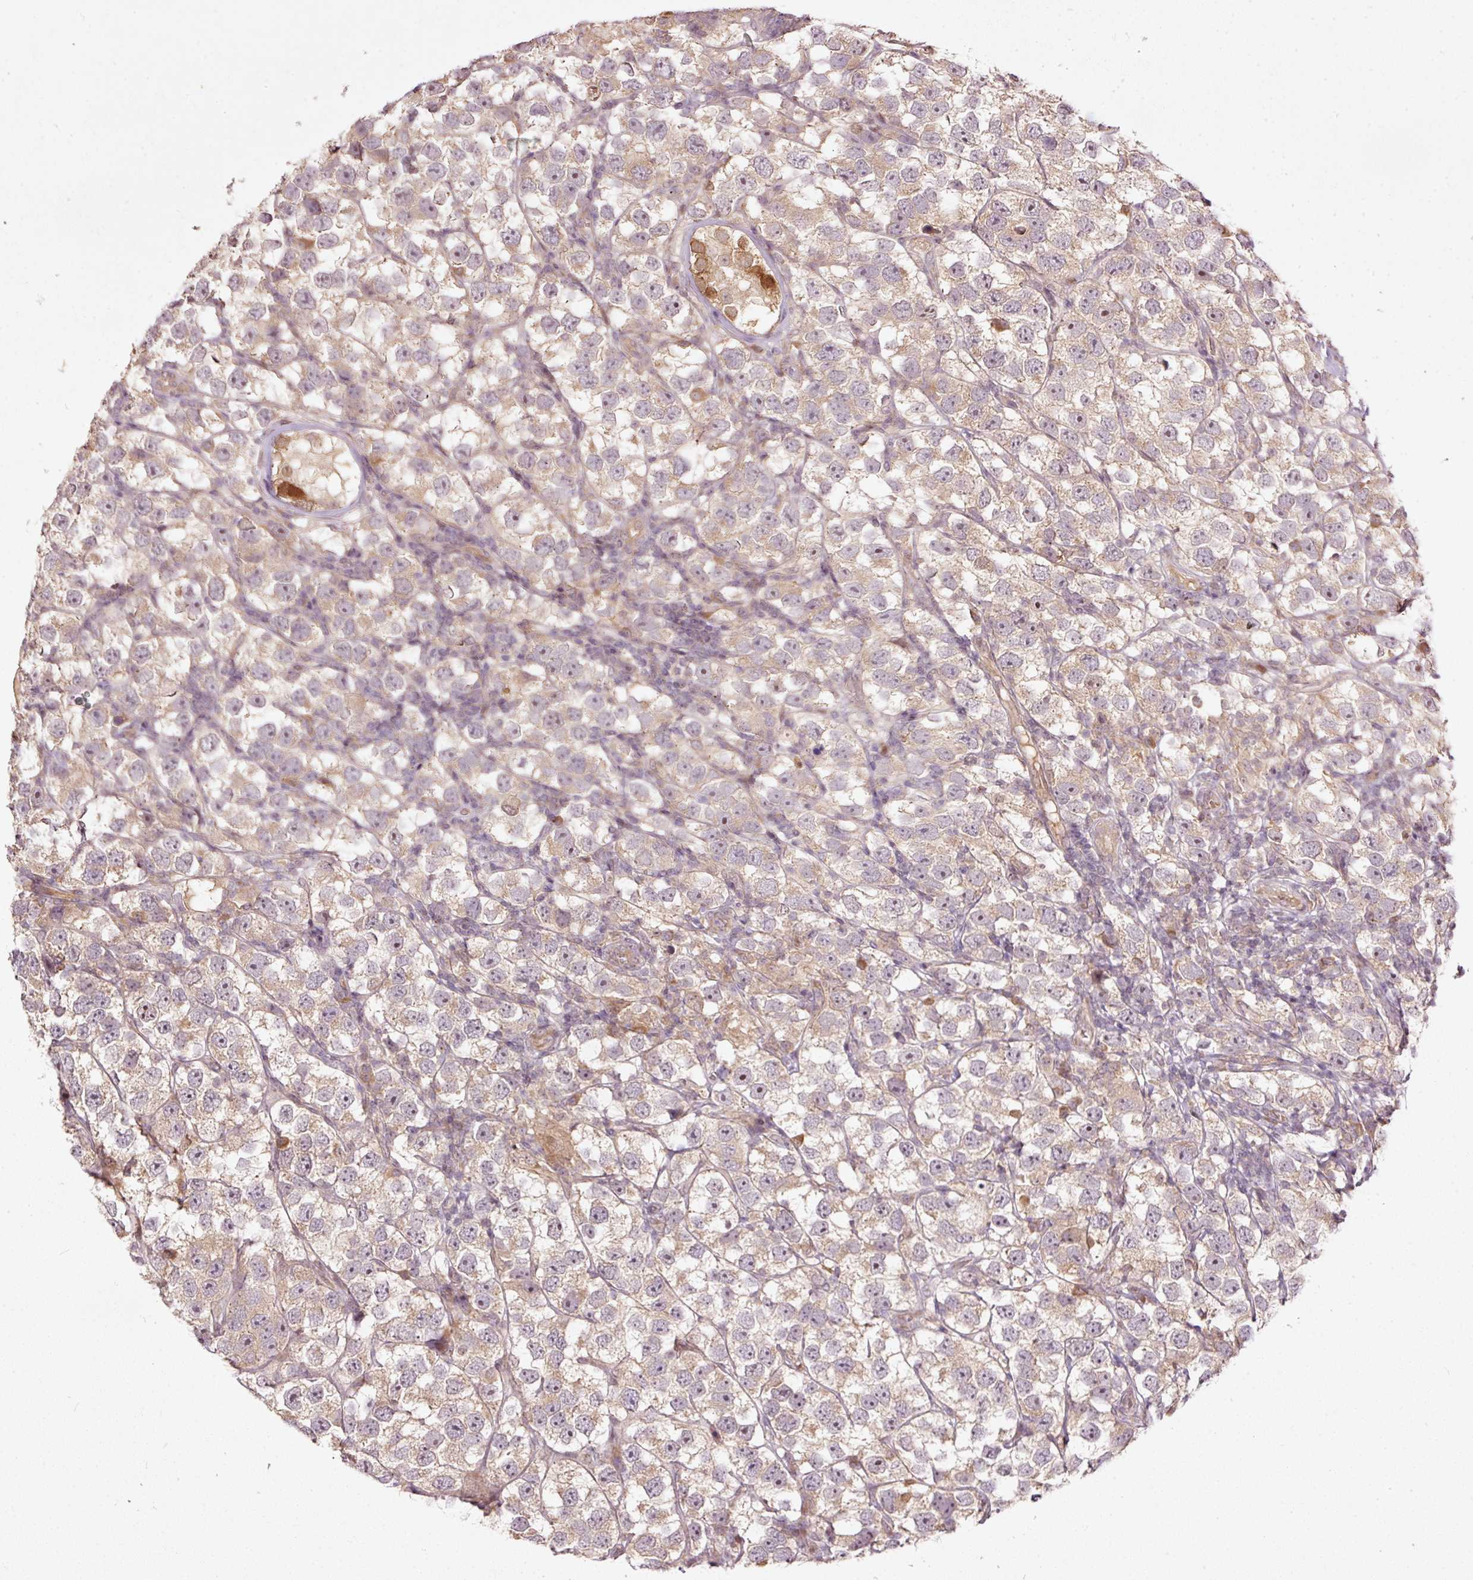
{"staining": {"intensity": "weak", "quantity": ">75%", "location": "cytoplasmic/membranous,nuclear"}, "tissue": "testis cancer", "cell_type": "Tumor cells", "image_type": "cancer", "snomed": [{"axis": "morphology", "description": "Seminoma, NOS"}, {"axis": "topography", "description": "Testis"}], "caption": "Protein expression analysis of testis seminoma reveals weak cytoplasmic/membranous and nuclear staining in about >75% of tumor cells.", "gene": "PCDHB1", "patient": {"sex": "male", "age": 26}}